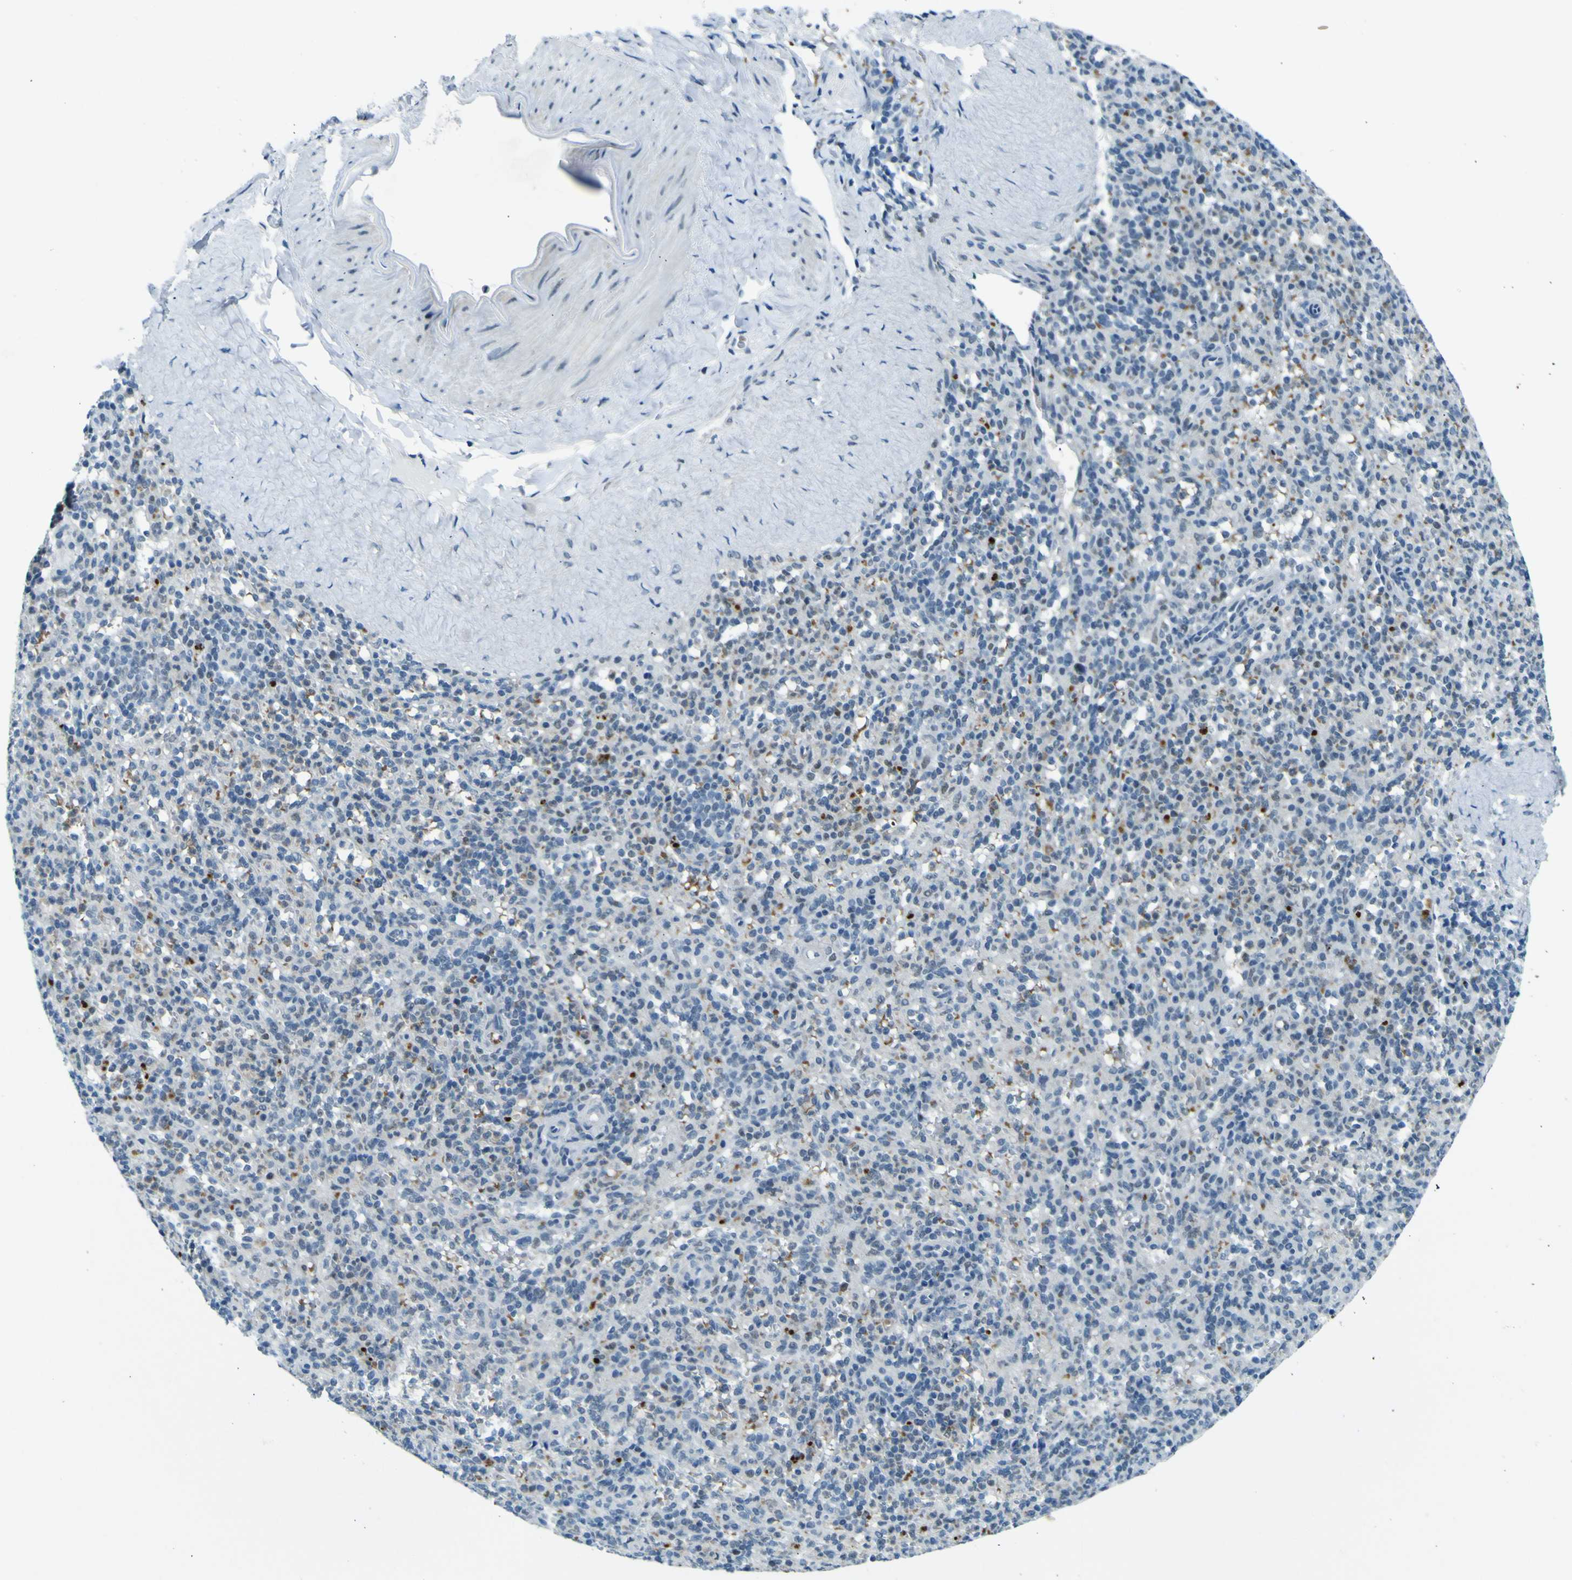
{"staining": {"intensity": "moderate", "quantity": "25%-75%", "location": "cytoplasmic/membranous"}, "tissue": "spleen", "cell_type": "Cells in red pulp", "image_type": "normal", "snomed": [{"axis": "morphology", "description": "Normal tissue, NOS"}, {"axis": "topography", "description": "Spleen"}], "caption": "Immunohistochemistry histopathology image of unremarkable human spleen stained for a protein (brown), which demonstrates medium levels of moderate cytoplasmic/membranous positivity in about 25%-75% of cells in red pulp.", "gene": "CEBPG", "patient": {"sex": "male", "age": 36}}